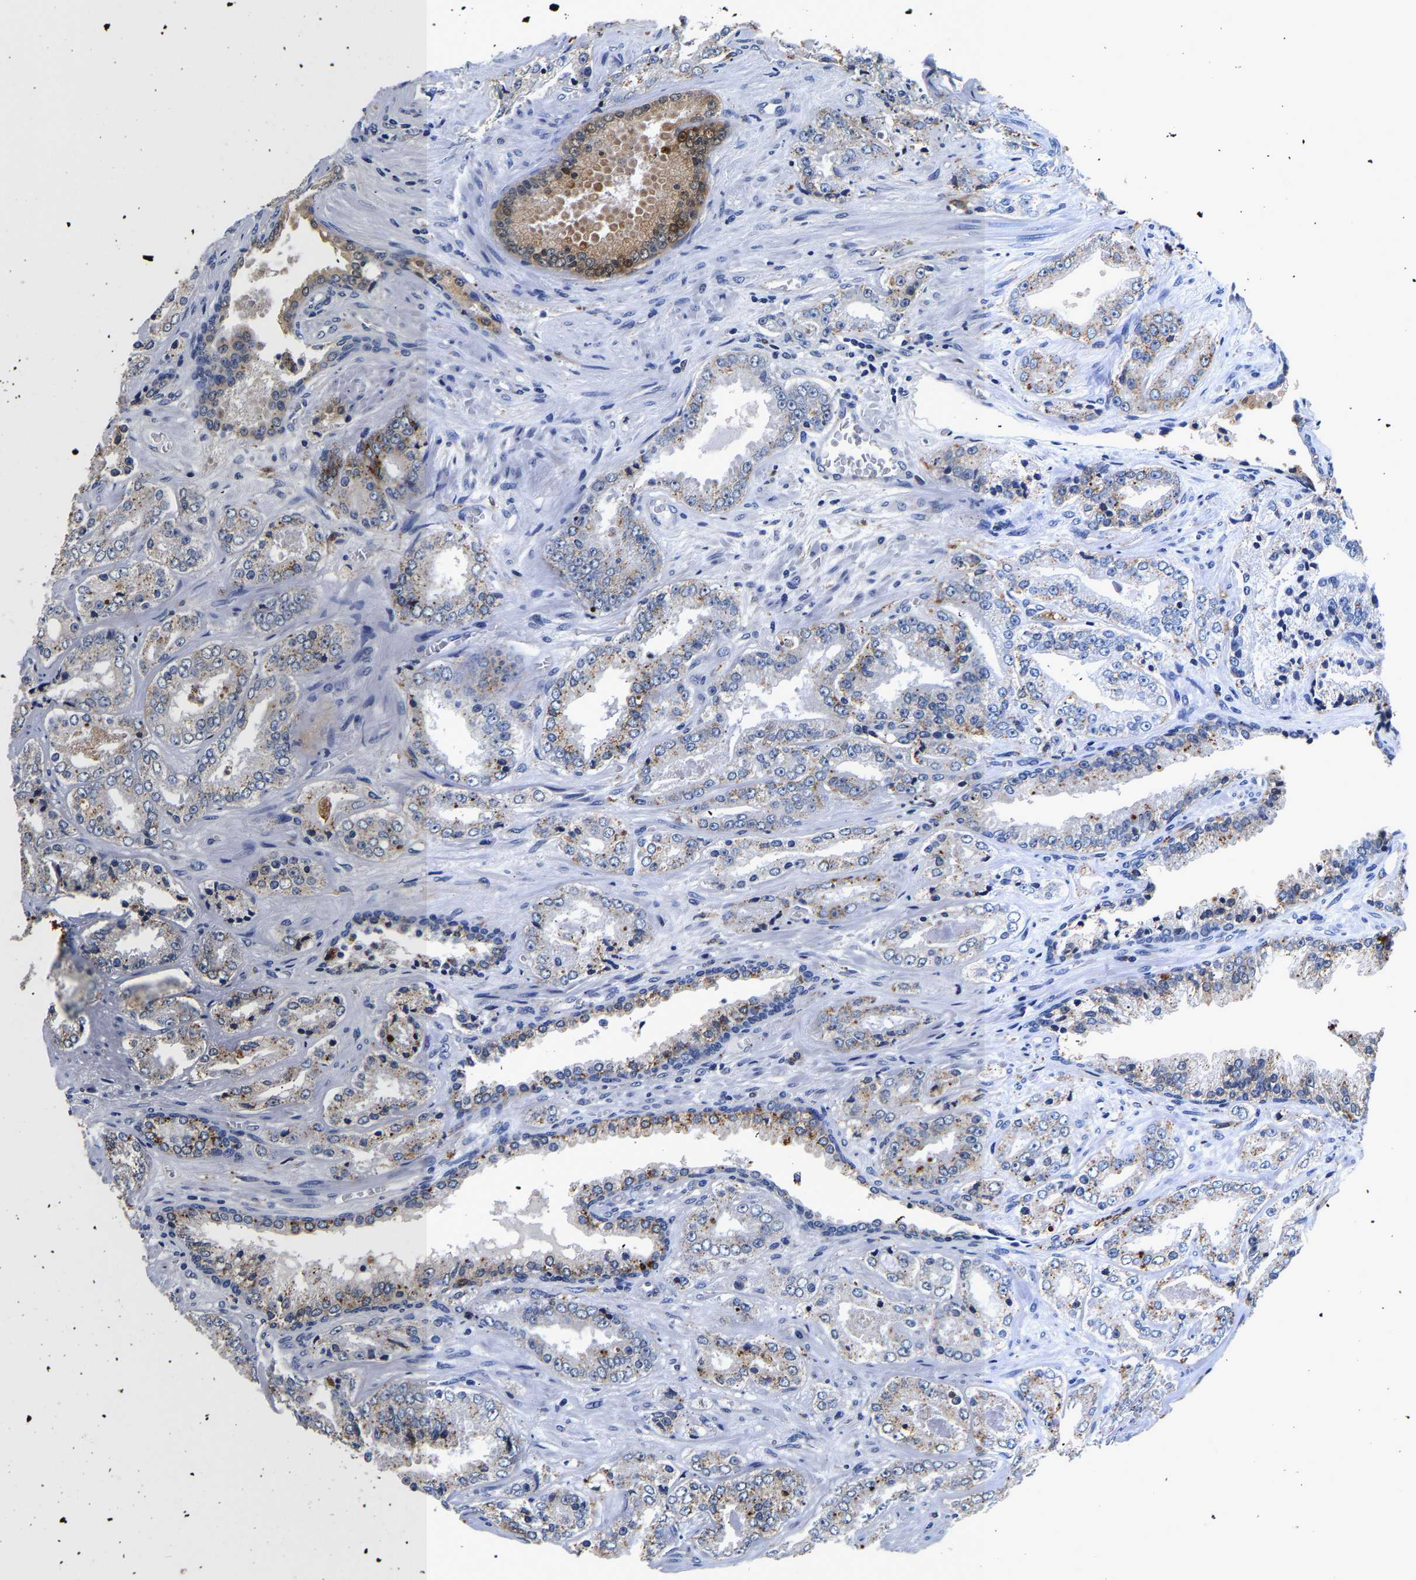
{"staining": {"intensity": "moderate", "quantity": "<25%", "location": "cytoplasmic/membranous"}, "tissue": "prostate cancer", "cell_type": "Tumor cells", "image_type": "cancer", "snomed": [{"axis": "morphology", "description": "Adenocarcinoma, High grade"}, {"axis": "topography", "description": "Prostate"}], "caption": "An immunohistochemistry histopathology image of neoplastic tissue is shown. Protein staining in brown shows moderate cytoplasmic/membranous positivity in adenocarcinoma (high-grade) (prostate) within tumor cells.", "gene": "GRN", "patient": {"sex": "male", "age": 71}}